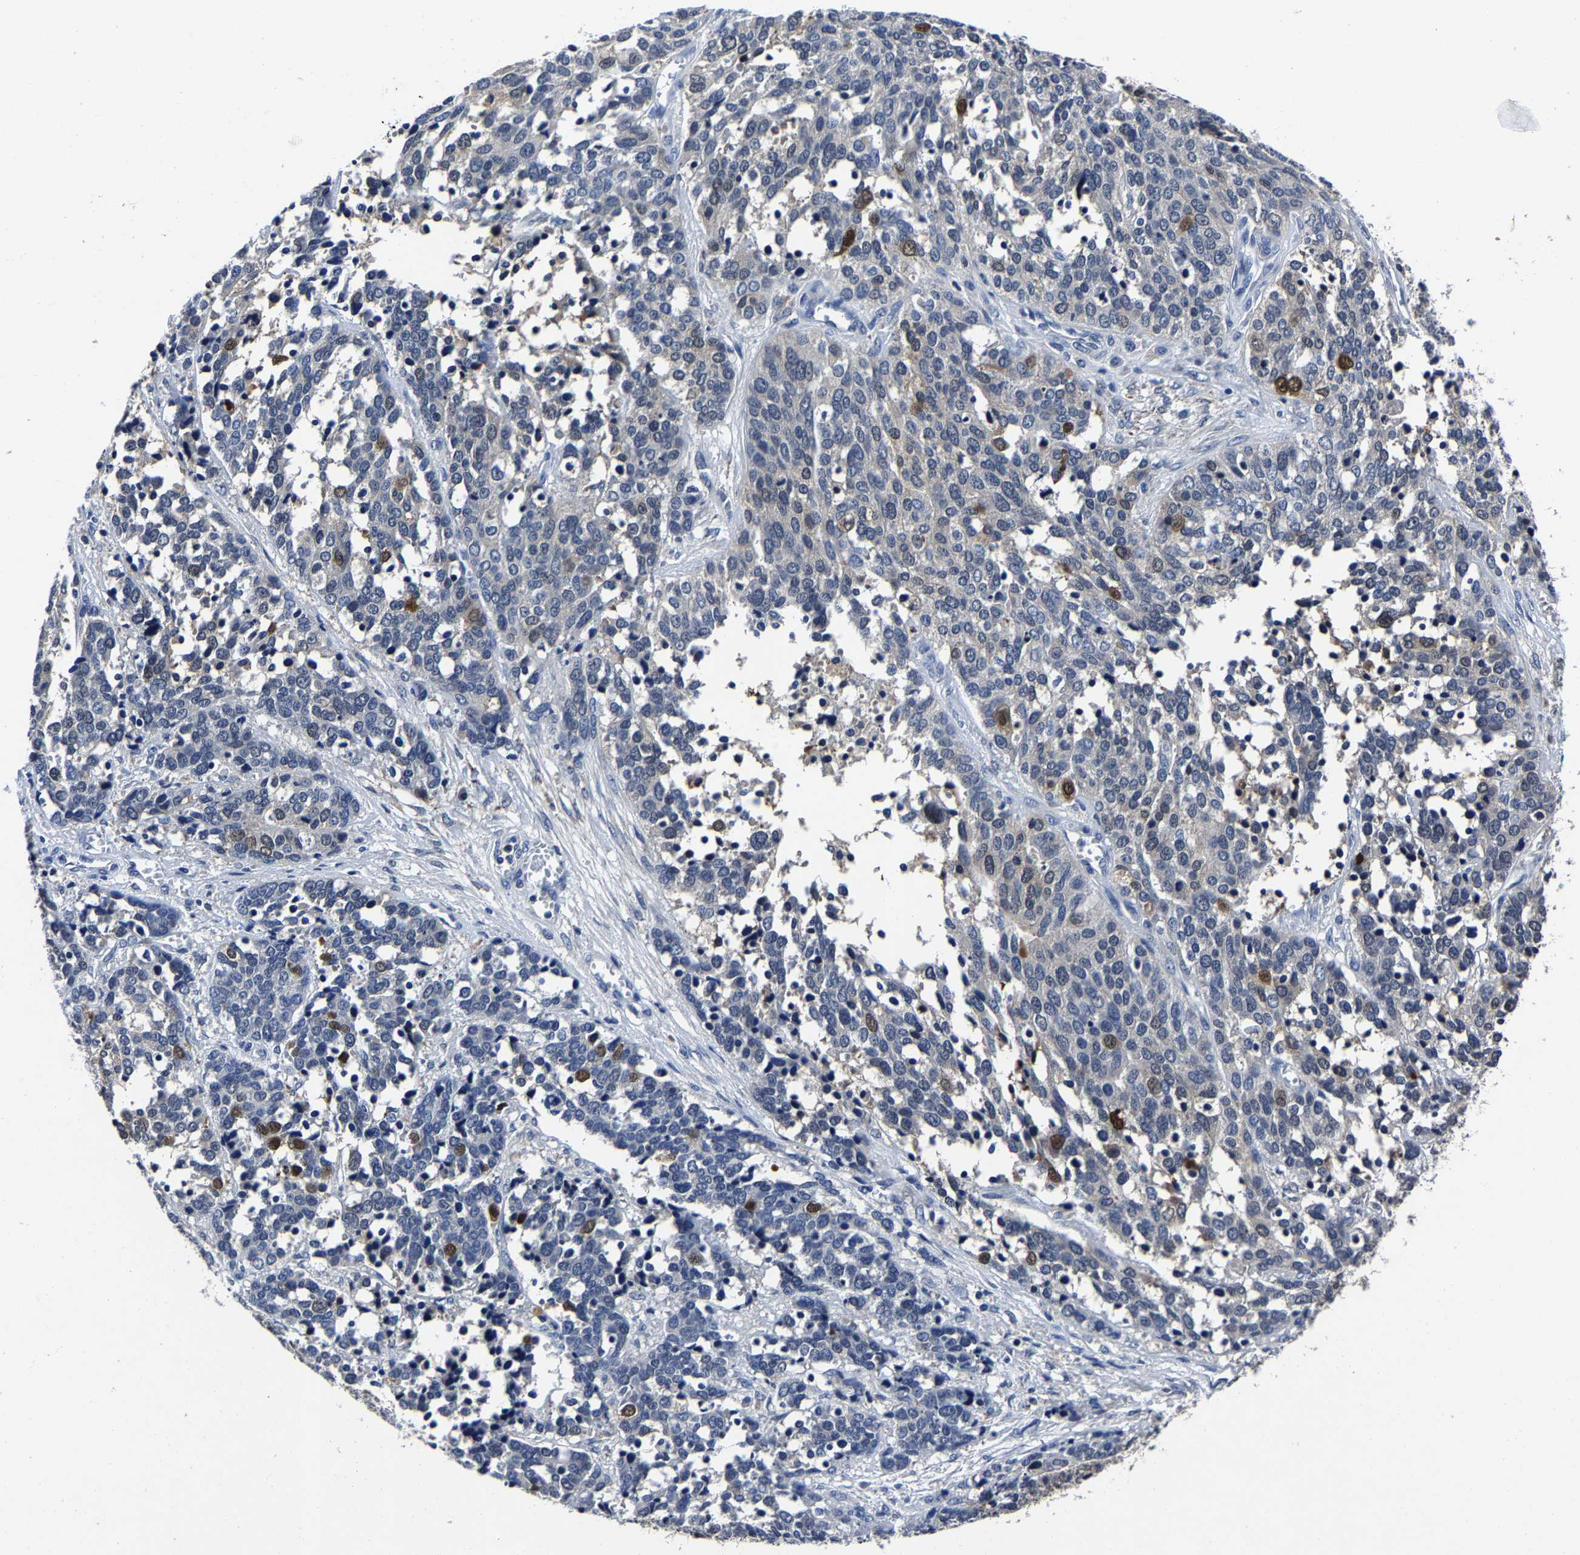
{"staining": {"intensity": "moderate", "quantity": "<25%", "location": "cytoplasmic/membranous,nuclear"}, "tissue": "ovarian cancer", "cell_type": "Tumor cells", "image_type": "cancer", "snomed": [{"axis": "morphology", "description": "Cystadenocarcinoma, serous, NOS"}, {"axis": "topography", "description": "Ovary"}], "caption": "Human ovarian cancer (serous cystadenocarcinoma) stained for a protein (brown) reveals moderate cytoplasmic/membranous and nuclear positive expression in about <25% of tumor cells.", "gene": "PSPH", "patient": {"sex": "female", "age": 44}}